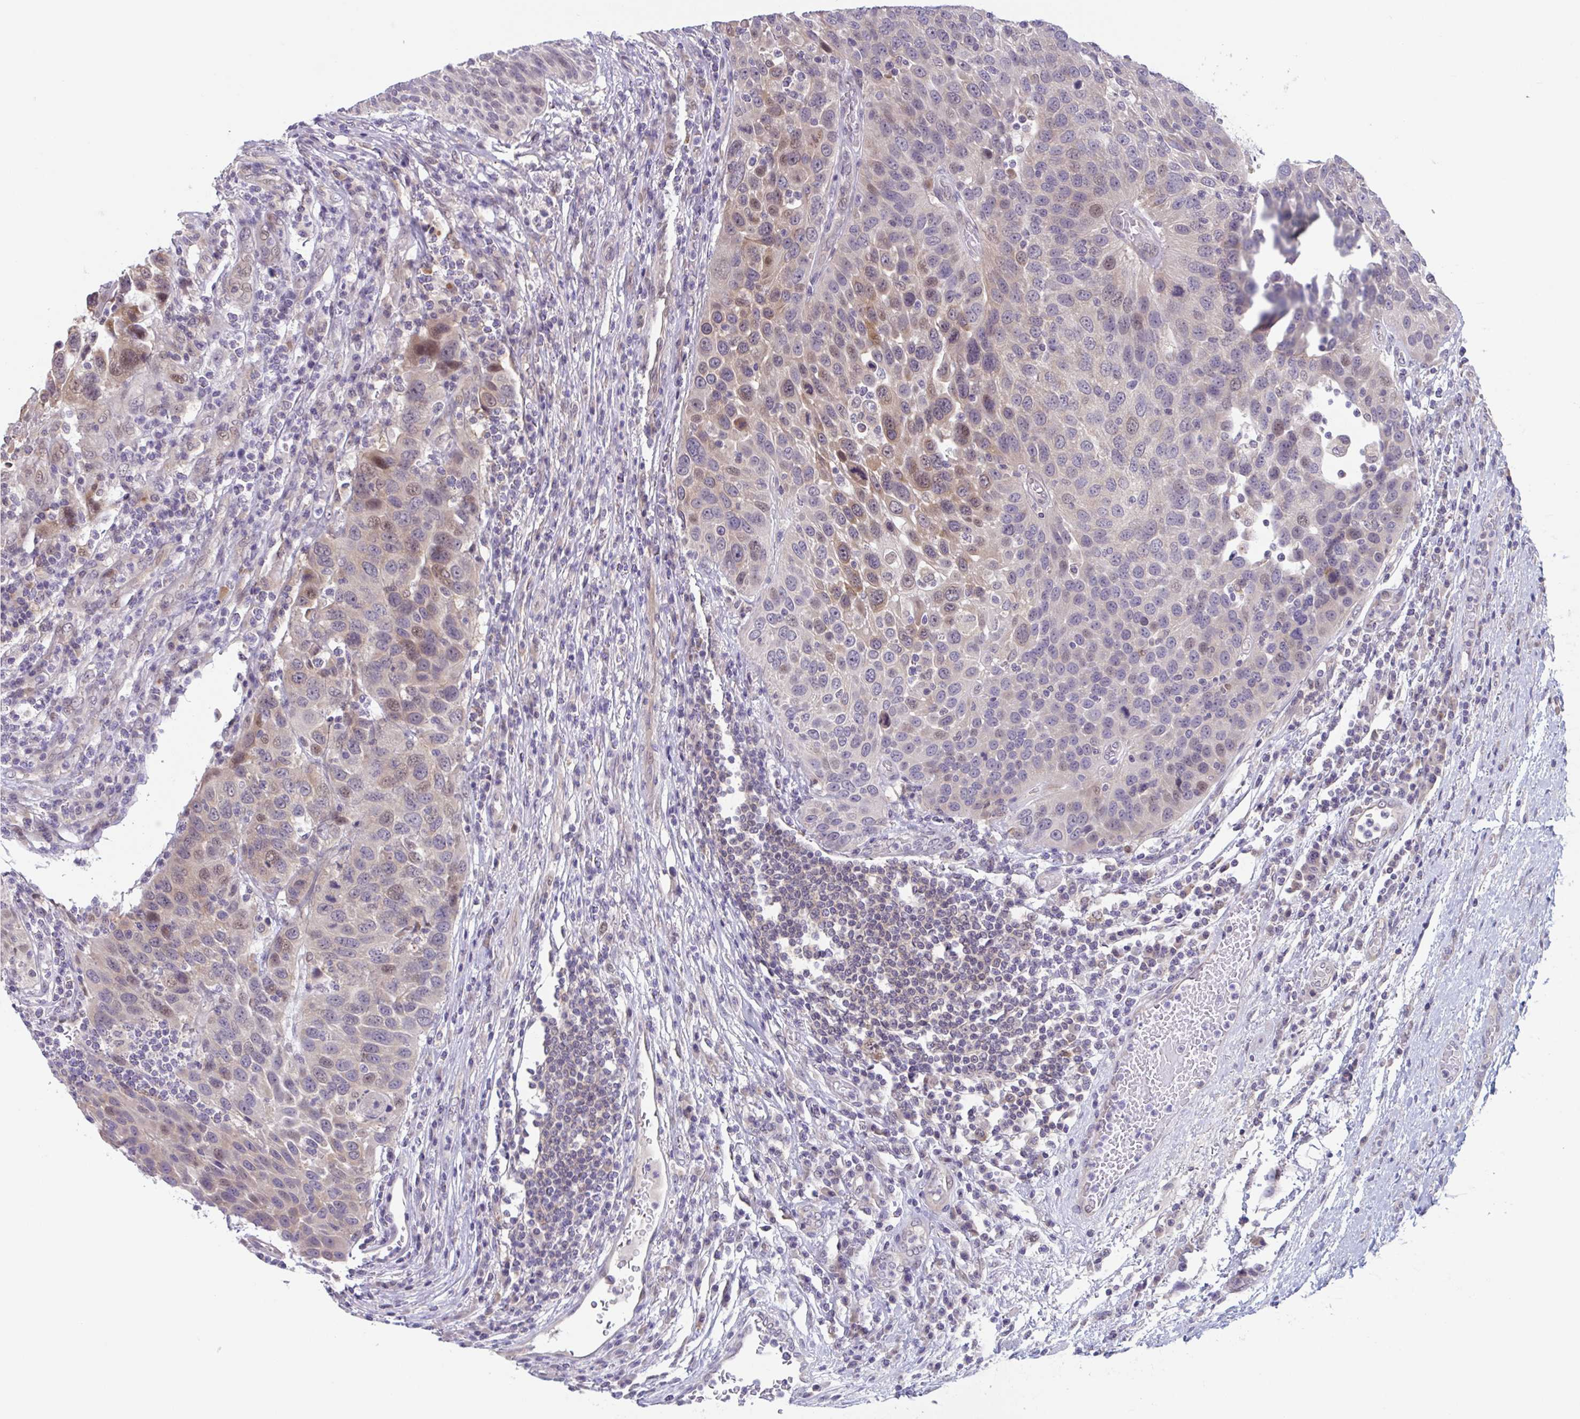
{"staining": {"intensity": "moderate", "quantity": "25%-75%", "location": "cytoplasmic/membranous,nuclear"}, "tissue": "urothelial cancer", "cell_type": "Tumor cells", "image_type": "cancer", "snomed": [{"axis": "morphology", "description": "Urothelial carcinoma, High grade"}, {"axis": "topography", "description": "Urinary bladder"}], "caption": "The photomicrograph shows immunohistochemical staining of high-grade urothelial carcinoma. There is moderate cytoplasmic/membranous and nuclear staining is appreciated in approximately 25%-75% of tumor cells. The protein of interest is shown in brown color, while the nuclei are stained blue.", "gene": "RIOK1", "patient": {"sex": "female", "age": 70}}